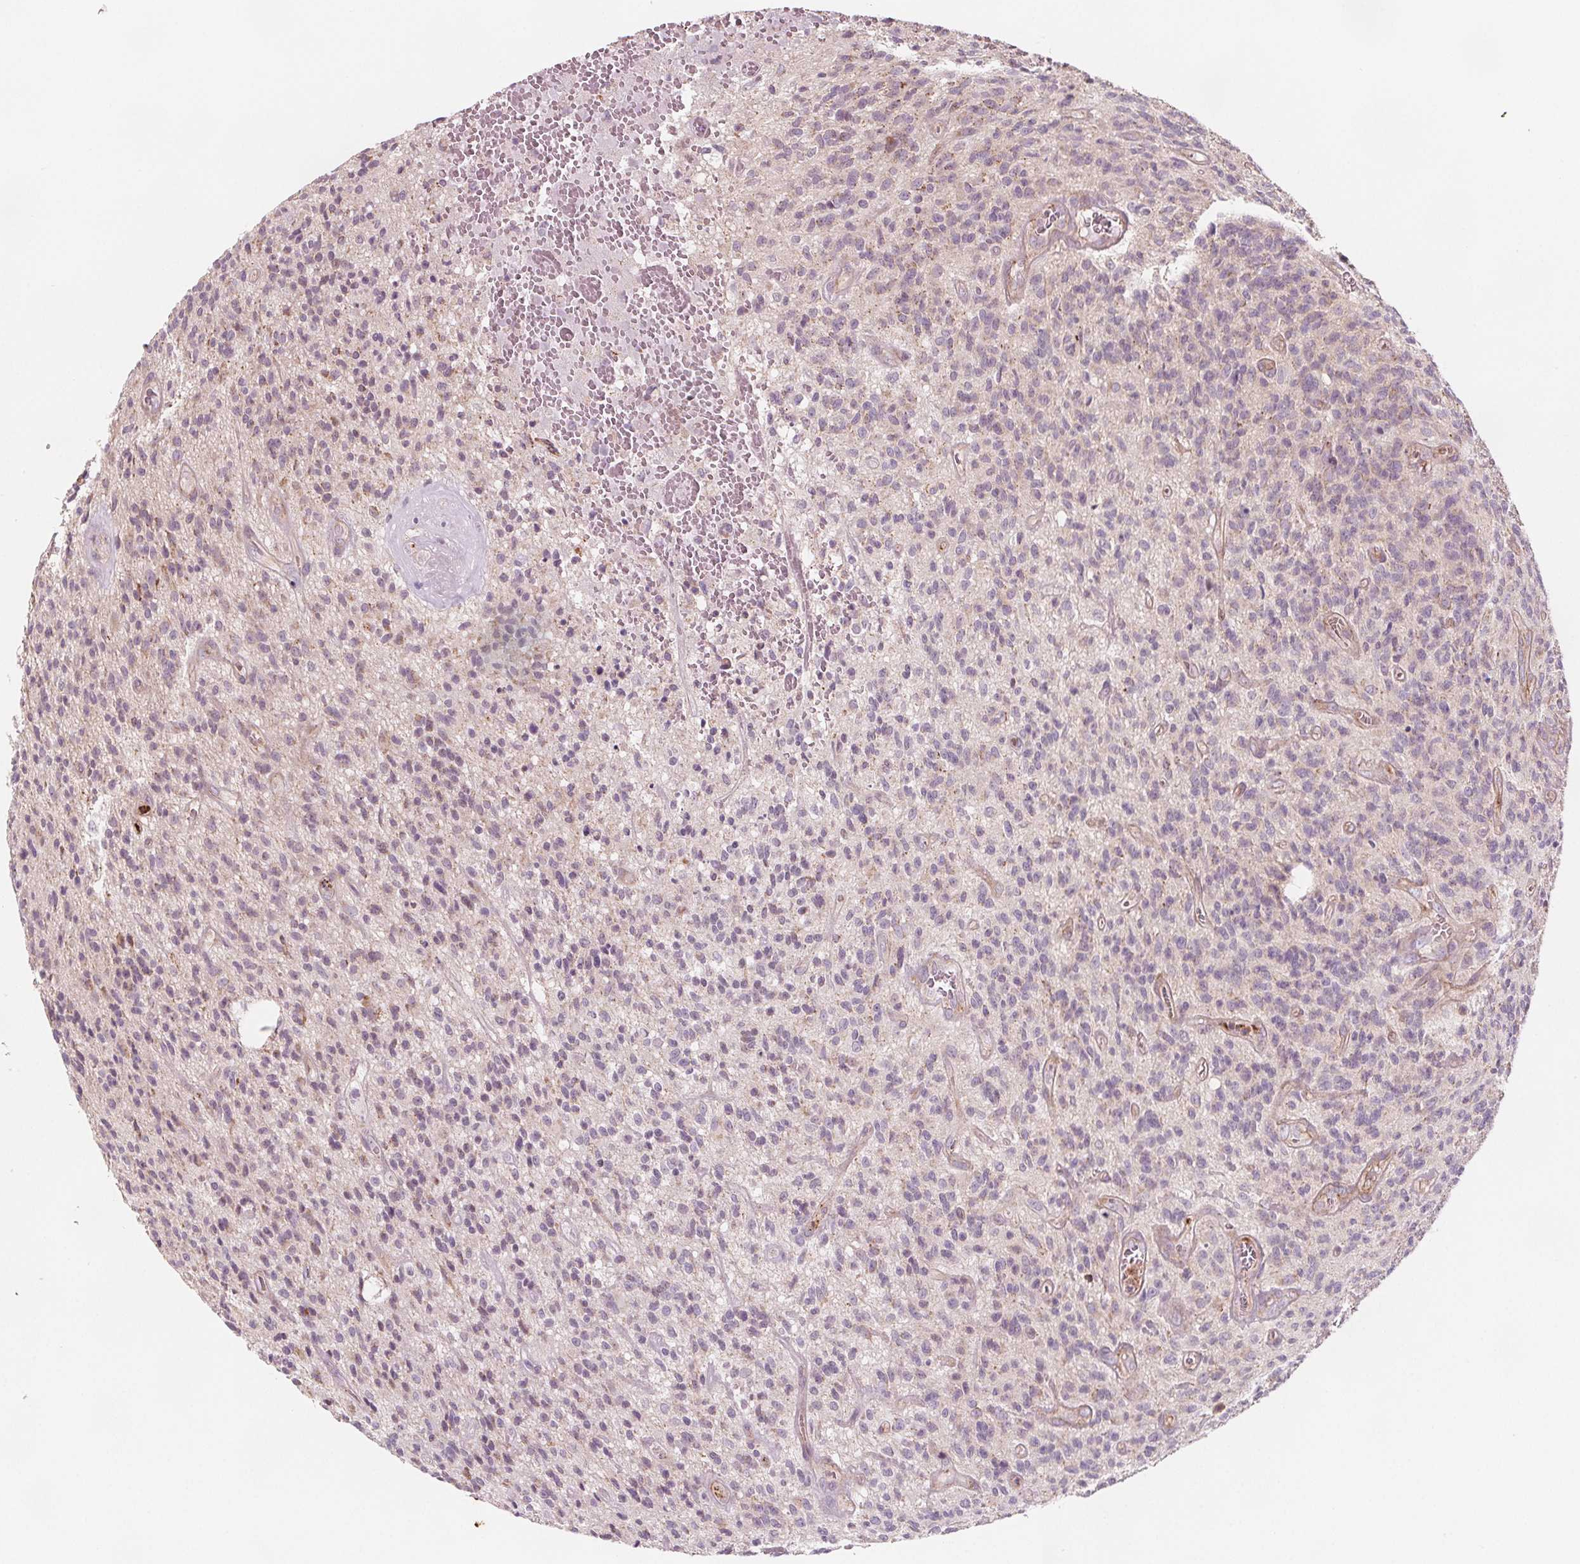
{"staining": {"intensity": "negative", "quantity": "none", "location": "none"}, "tissue": "glioma", "cell_type": "Tumor cells", "image_type": "cancer", "snomed": [{"axis": "morphology", "description": "Glioma, malignant, High grade"}, {"axis": "topography", "description": "Brain"}], "caption": "An image of human glioma is negative for staining in tumor cells.", "gene": "ADAM33", "patient": {"sex": "male", "age": 76}}